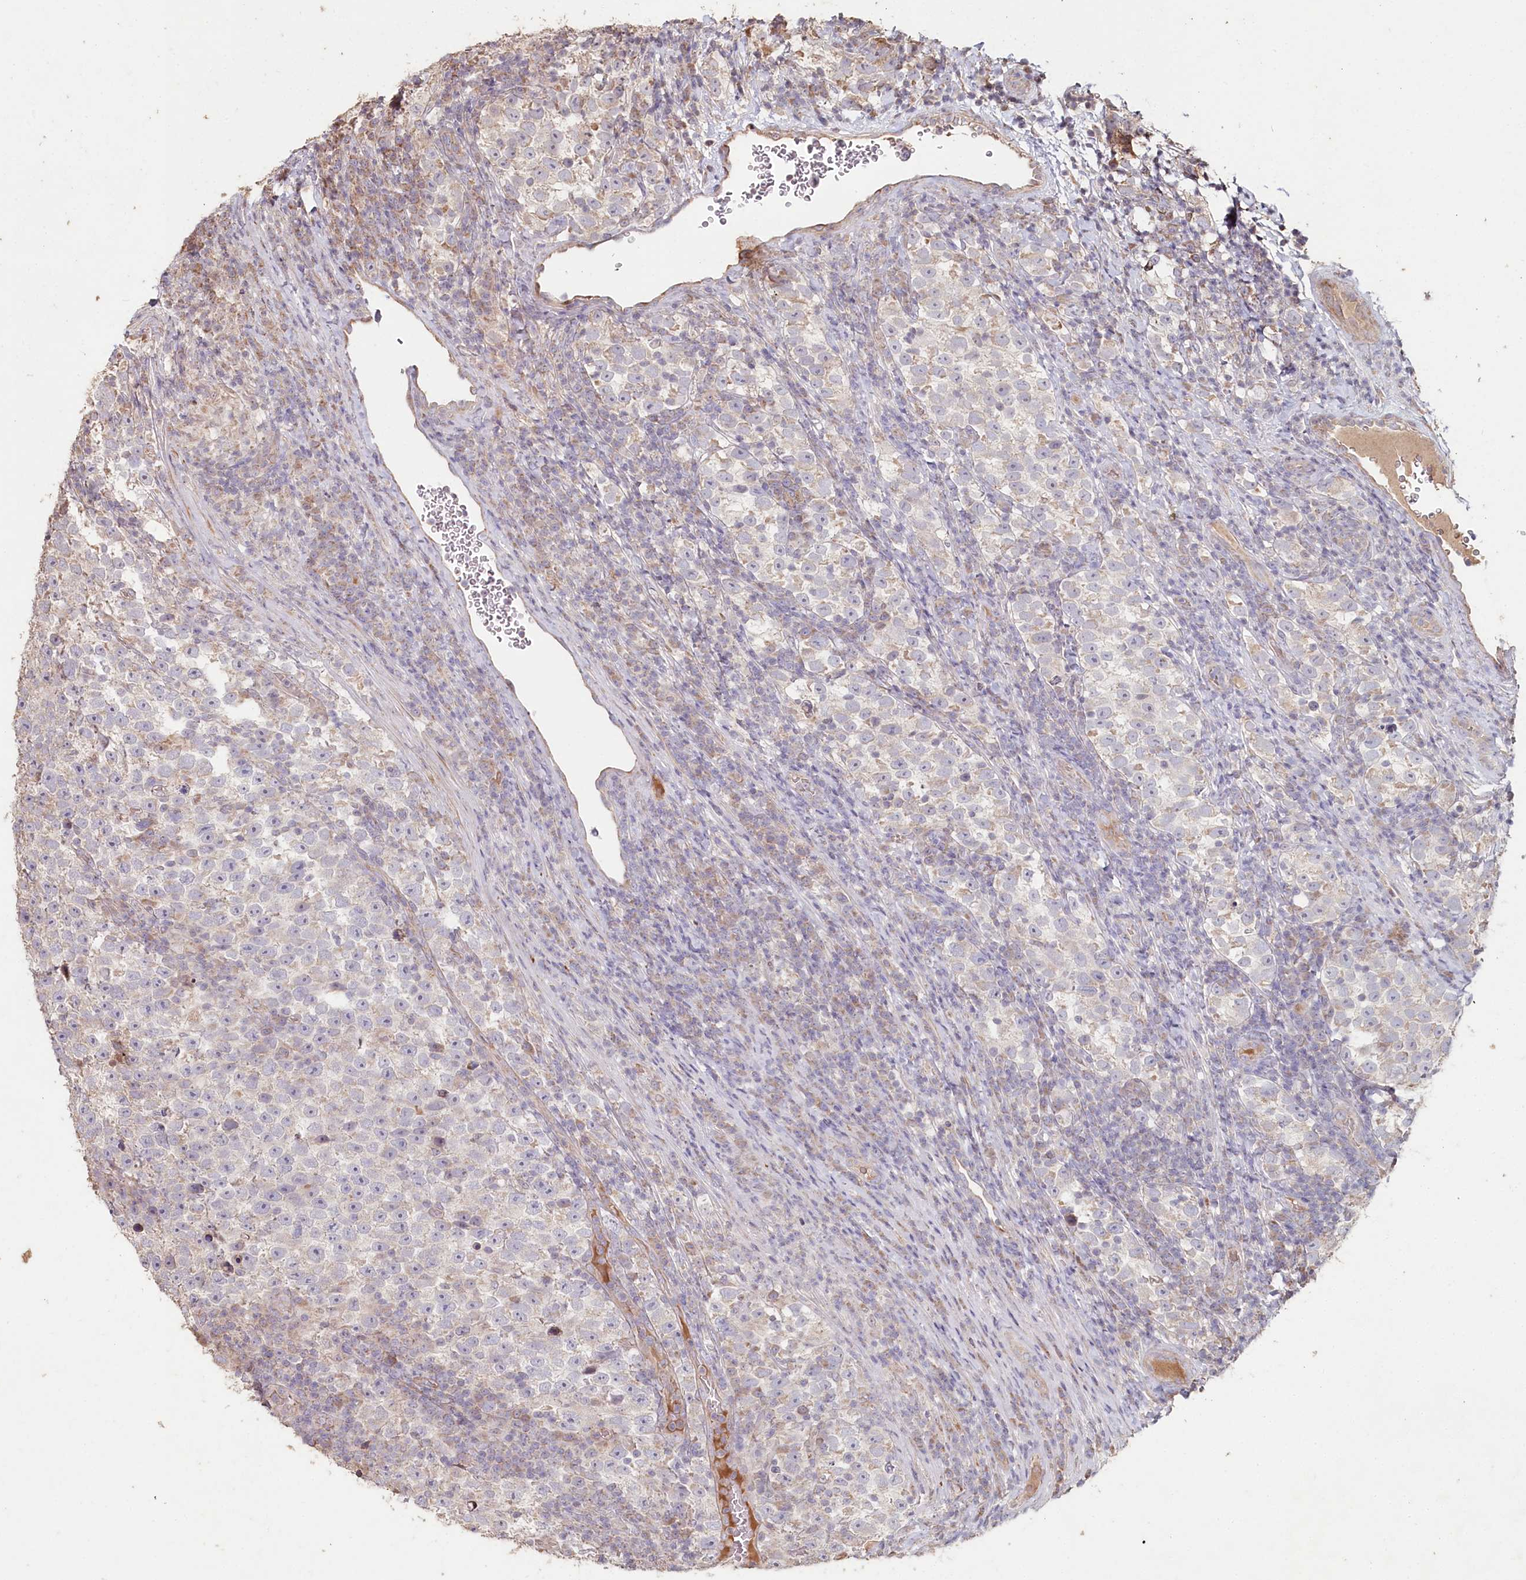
{"staining": {"intensity": "negative", "quantity": "none", "location": "none"}, "tissue": "testis cancer", "cell_type": "Tumor cells", "image_type": "cancer", "snomed": [{"axis": "morphology", "description": "Normal tissue, NOS"}, {"axis": "morphology", "description": "Seminoma, NOS"}, {"axis": "topography", "description": "Testis"}], "caption": "Immunohistochemistry histopathology image of neoplastic tissue: testis cancer (seminoma) stained with DAB displays no significant protein expression in tumor cells. Brightfield microscopy of immunohistochemistry stained with DAB (3,3'-diaminobenzidine) (brown) and hematoxylin (blue), captured at high magnification.", "gene": "HAL", "patient": {"sex": "male", "age": 43}}